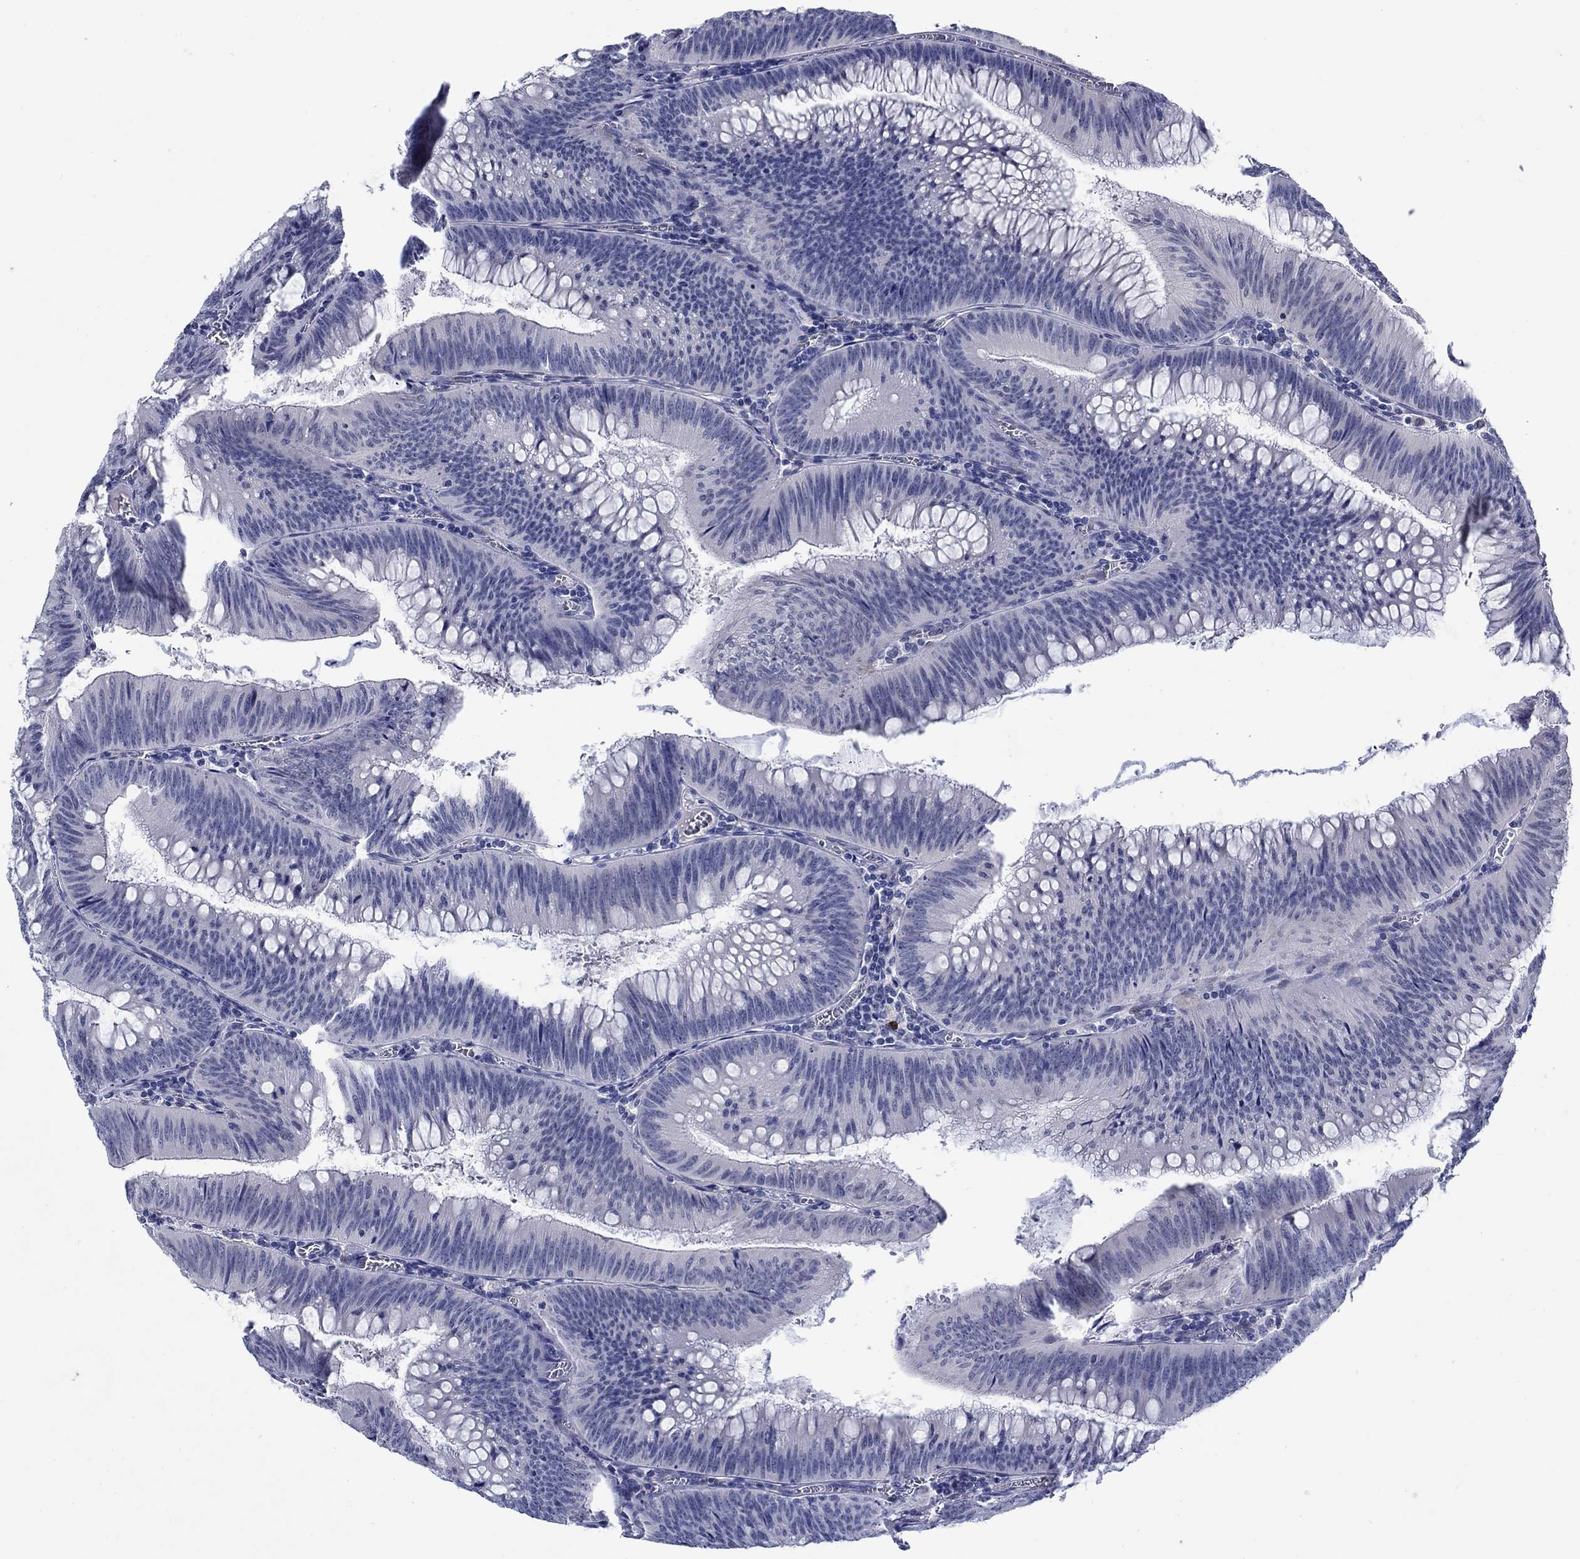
{"staining": {"intensity": "negative", "quantity": "none", "location": "none"}, "tissue": "colorectal cancer", "cell_type": "Tumor cells", "image_type": "cancer", "snomed": [{"axis": "morphology", "description": "Adenocarcinoma, NOS"}, {"axis": "topography", "description": "Rectum"}], "caption": "Colorectal cancer (adenocarcinoma) was stained to show a protein in brown. There is no significant expression in tumor cells.", "gene": "MC2R", "patient": {"sex": "female", "age": 72}}